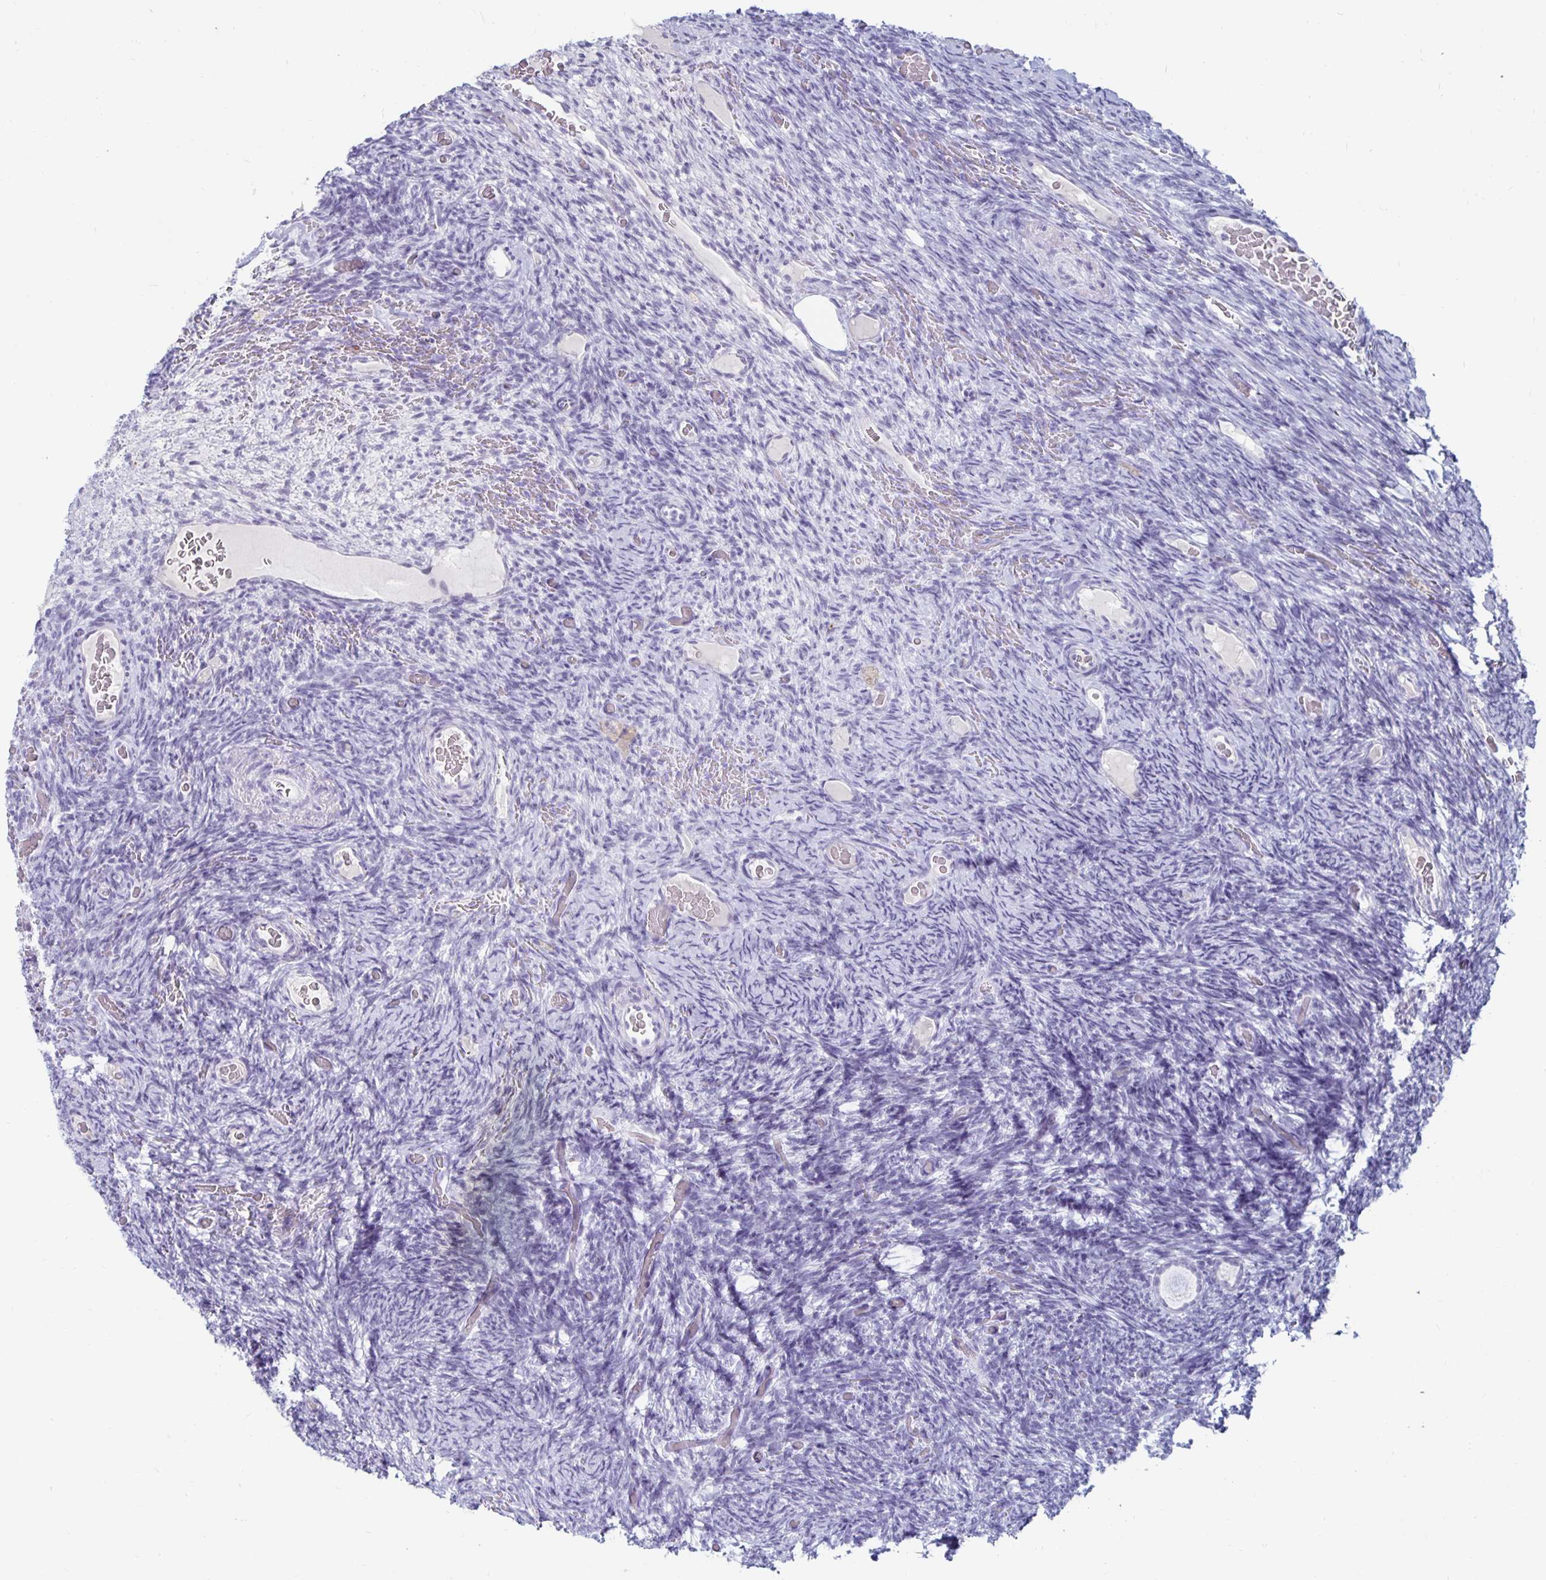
{"staining": {"intensity": "negative", "quantity": "none", "location": "none"}, "tissue": "ovary", "cell_type": "Follicle cells", "image_type": "normal", "snomed": [{"axis": "morphology", "description": "Normal tissue, NOS"}, {"axis": "topography", "description": "Ovary"}], "caption": "Follicle cells show no significant expression in normal ovary.", "gene": "KCNQ2", "patient": {"sex": "female", "age": 34}}